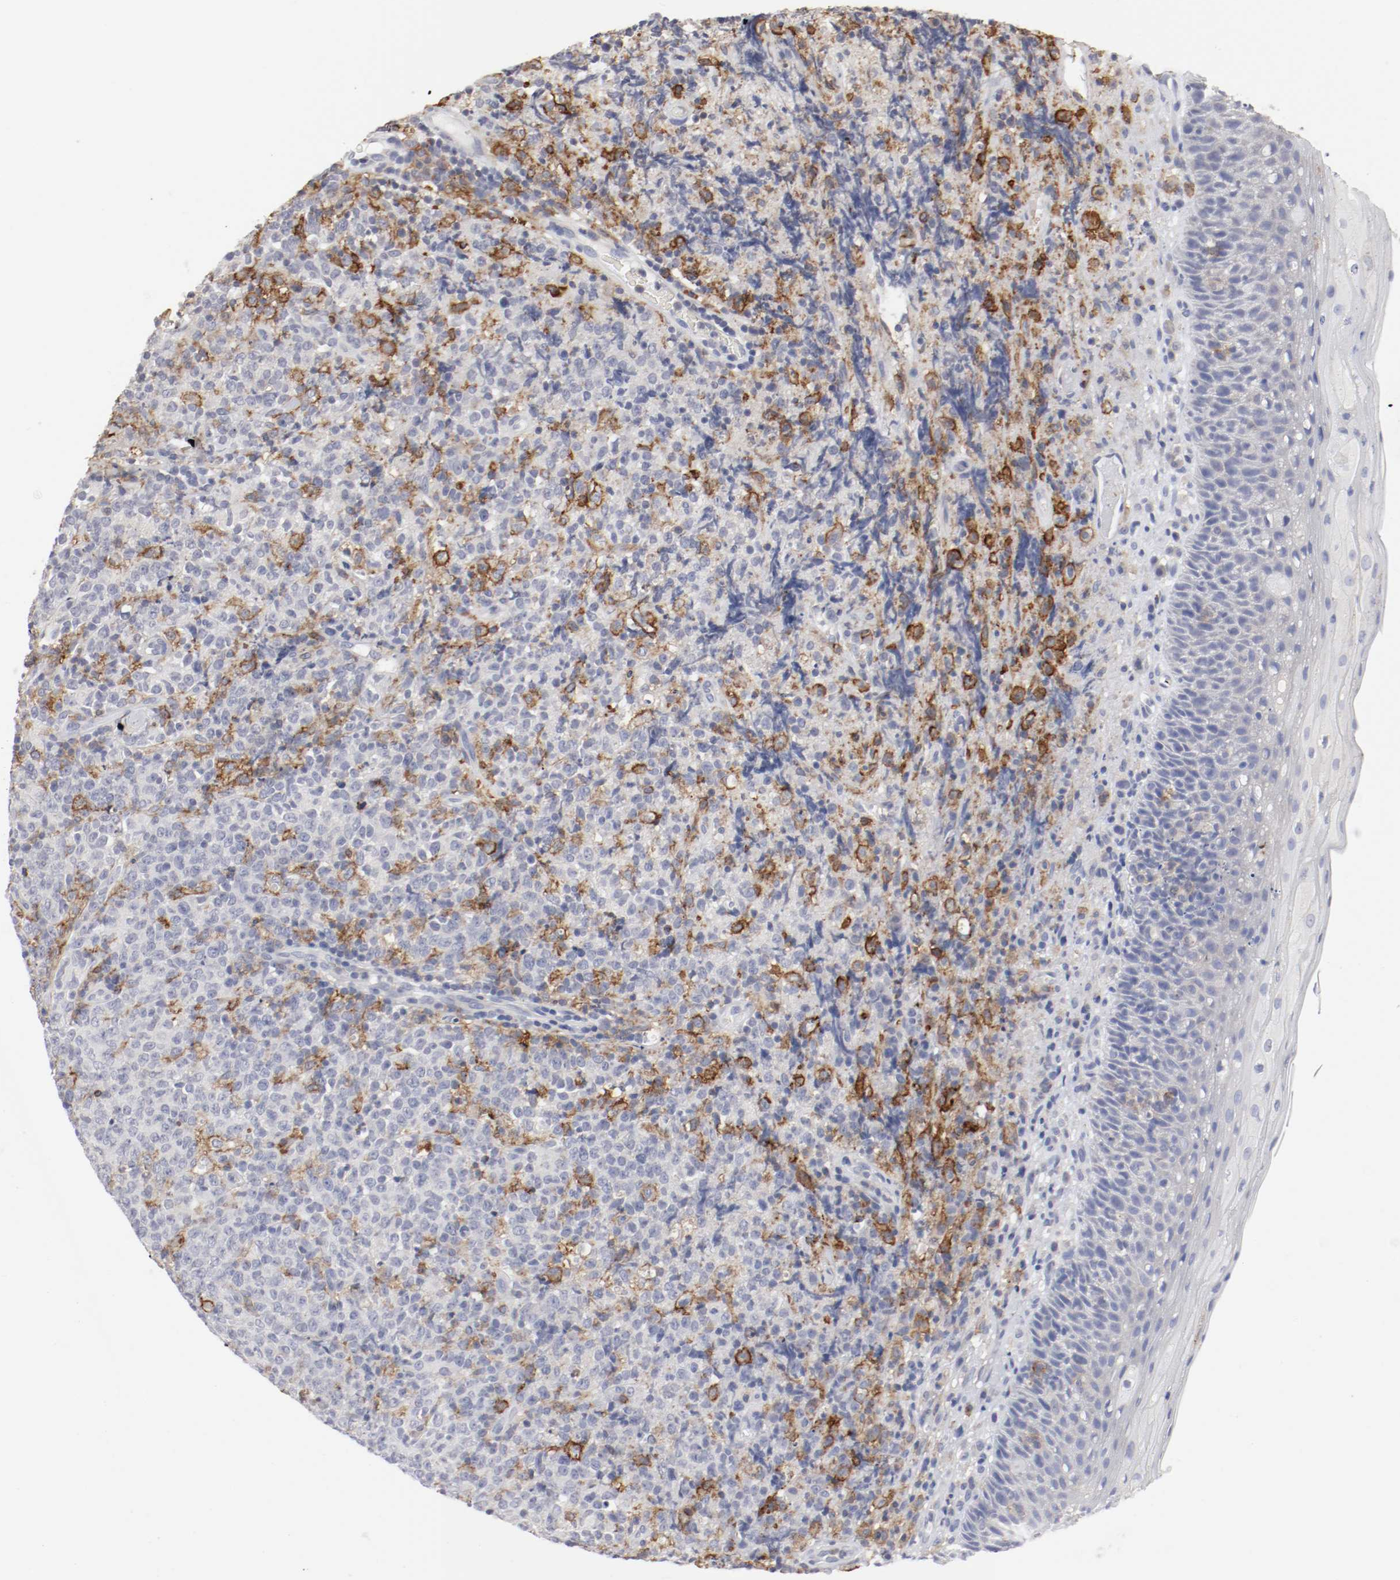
{"staining": {"intensity": "negative", "quantity": "none", "location": "none"}, "tissue": "lymphoma", "cell_type": "Tumor cells", "image_type": "cancer", "snomed": [{"axis": "morphology", "description": "Malignant lymphoma, non-Hodgkin's type, High grade"}, {"axis": "topography", "description": "Tonsil"}], "caption": "Photomicrograph shows no significant protein positivity in tumor cells of lymphoma. (DAB (3,3'-diaminobenzidine) IHC visualized using brightfield microscopy, high magnification).", "gene": "ITGAX", "patient": {"sex": "female", "age": 36}}